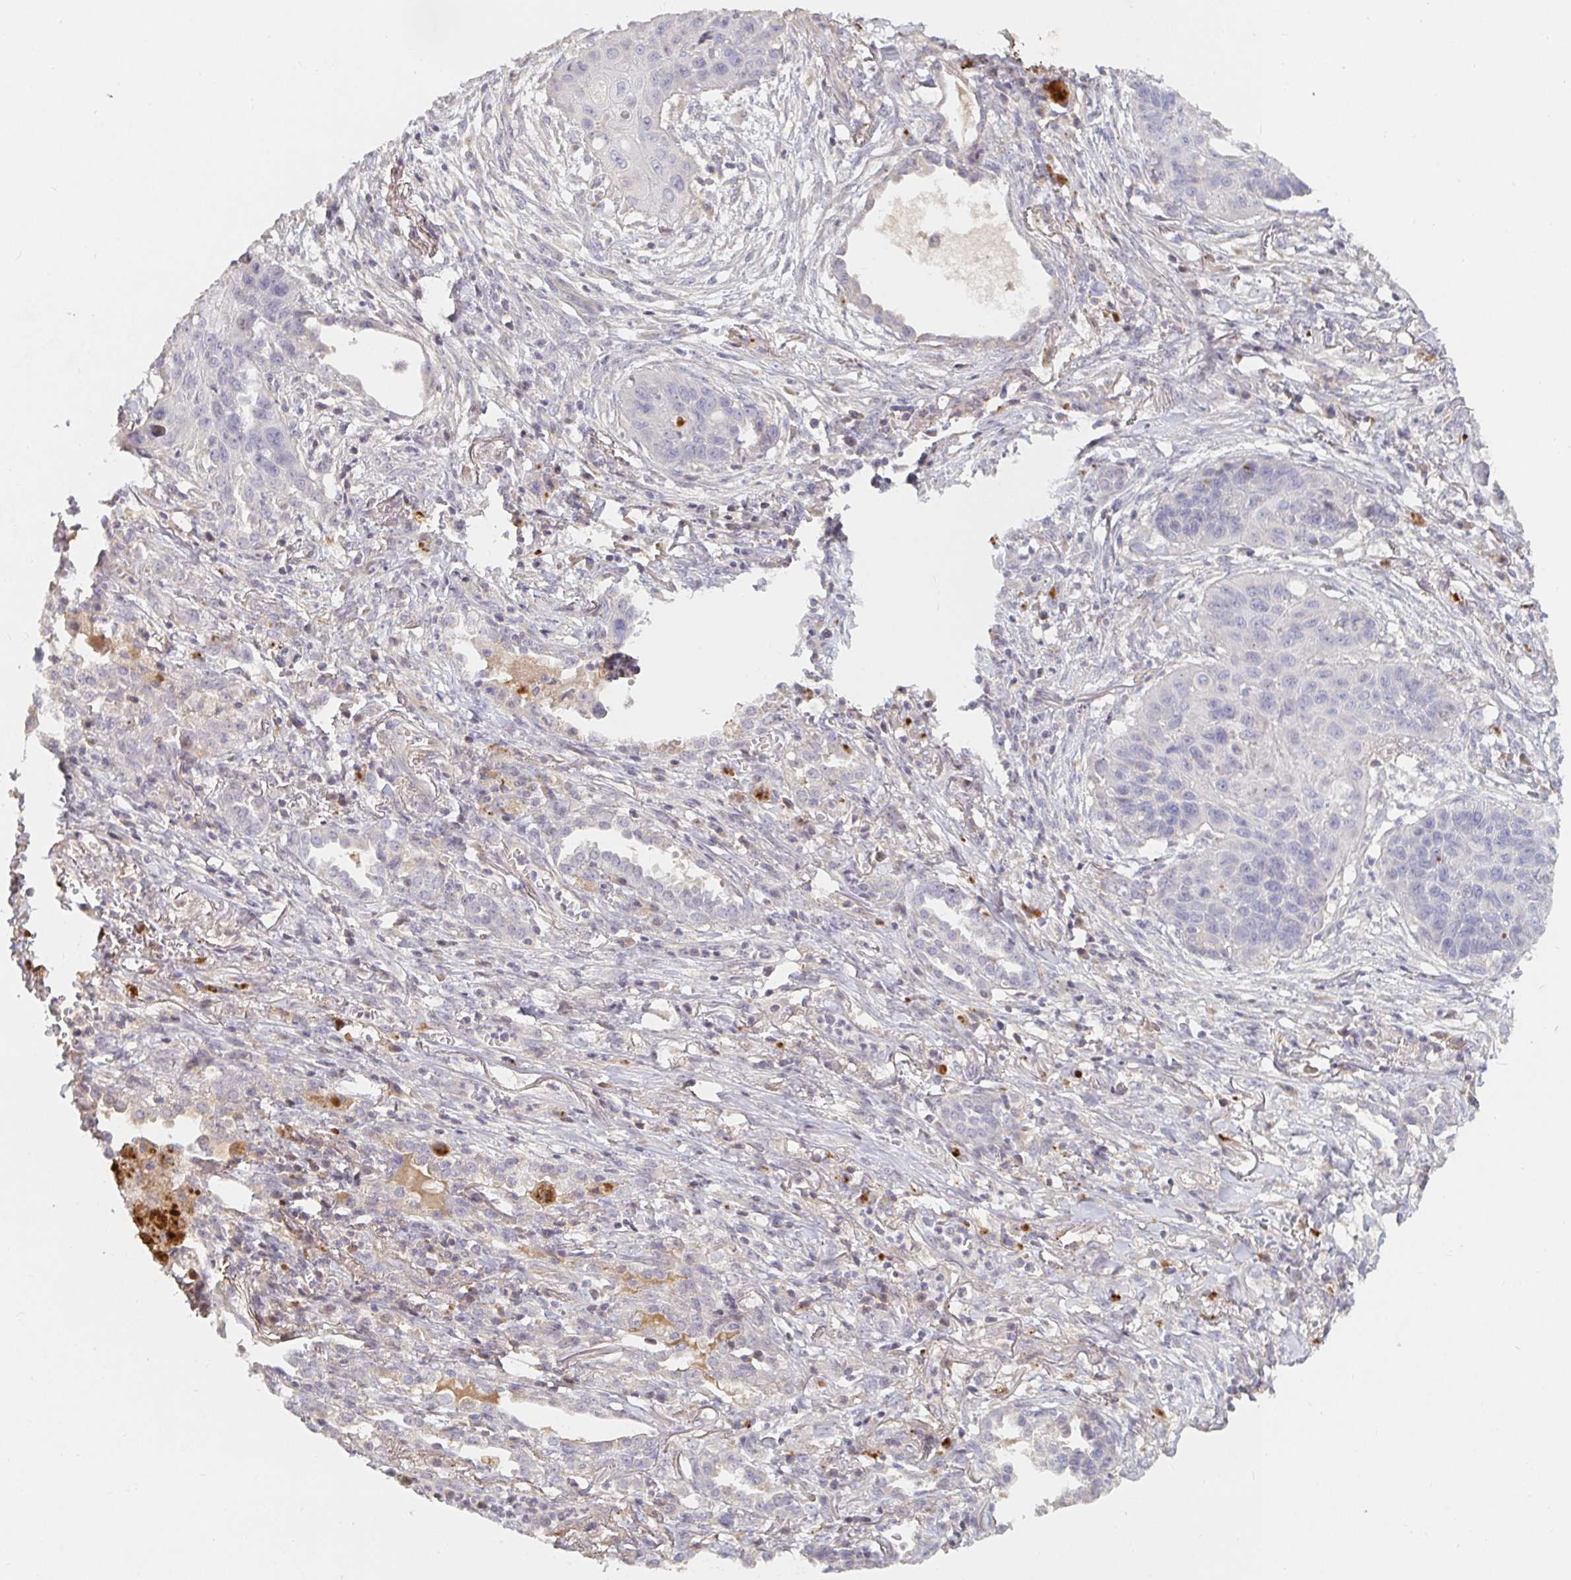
{"staining": {"intensity": "negative", "quantity": "none", "location": "none"}, "tissue": "lung cancer", "cell_type": "Tumor cells", "image_type": "cancer", "snomed": [{"axis": "morphology", "description": "Squamous cell carcinoma, NOS"}, {"axis": "topography", "description": "Lung"}], "caption": "A high-resolution histopathology image shows immunohistochemistry (IHC) staining of lung cancer (squamous cell carcinoma), which reveals no significant positivity in tumor cells.", "gene": "NME9", "patient": {"sex": "male", "age": 71}}